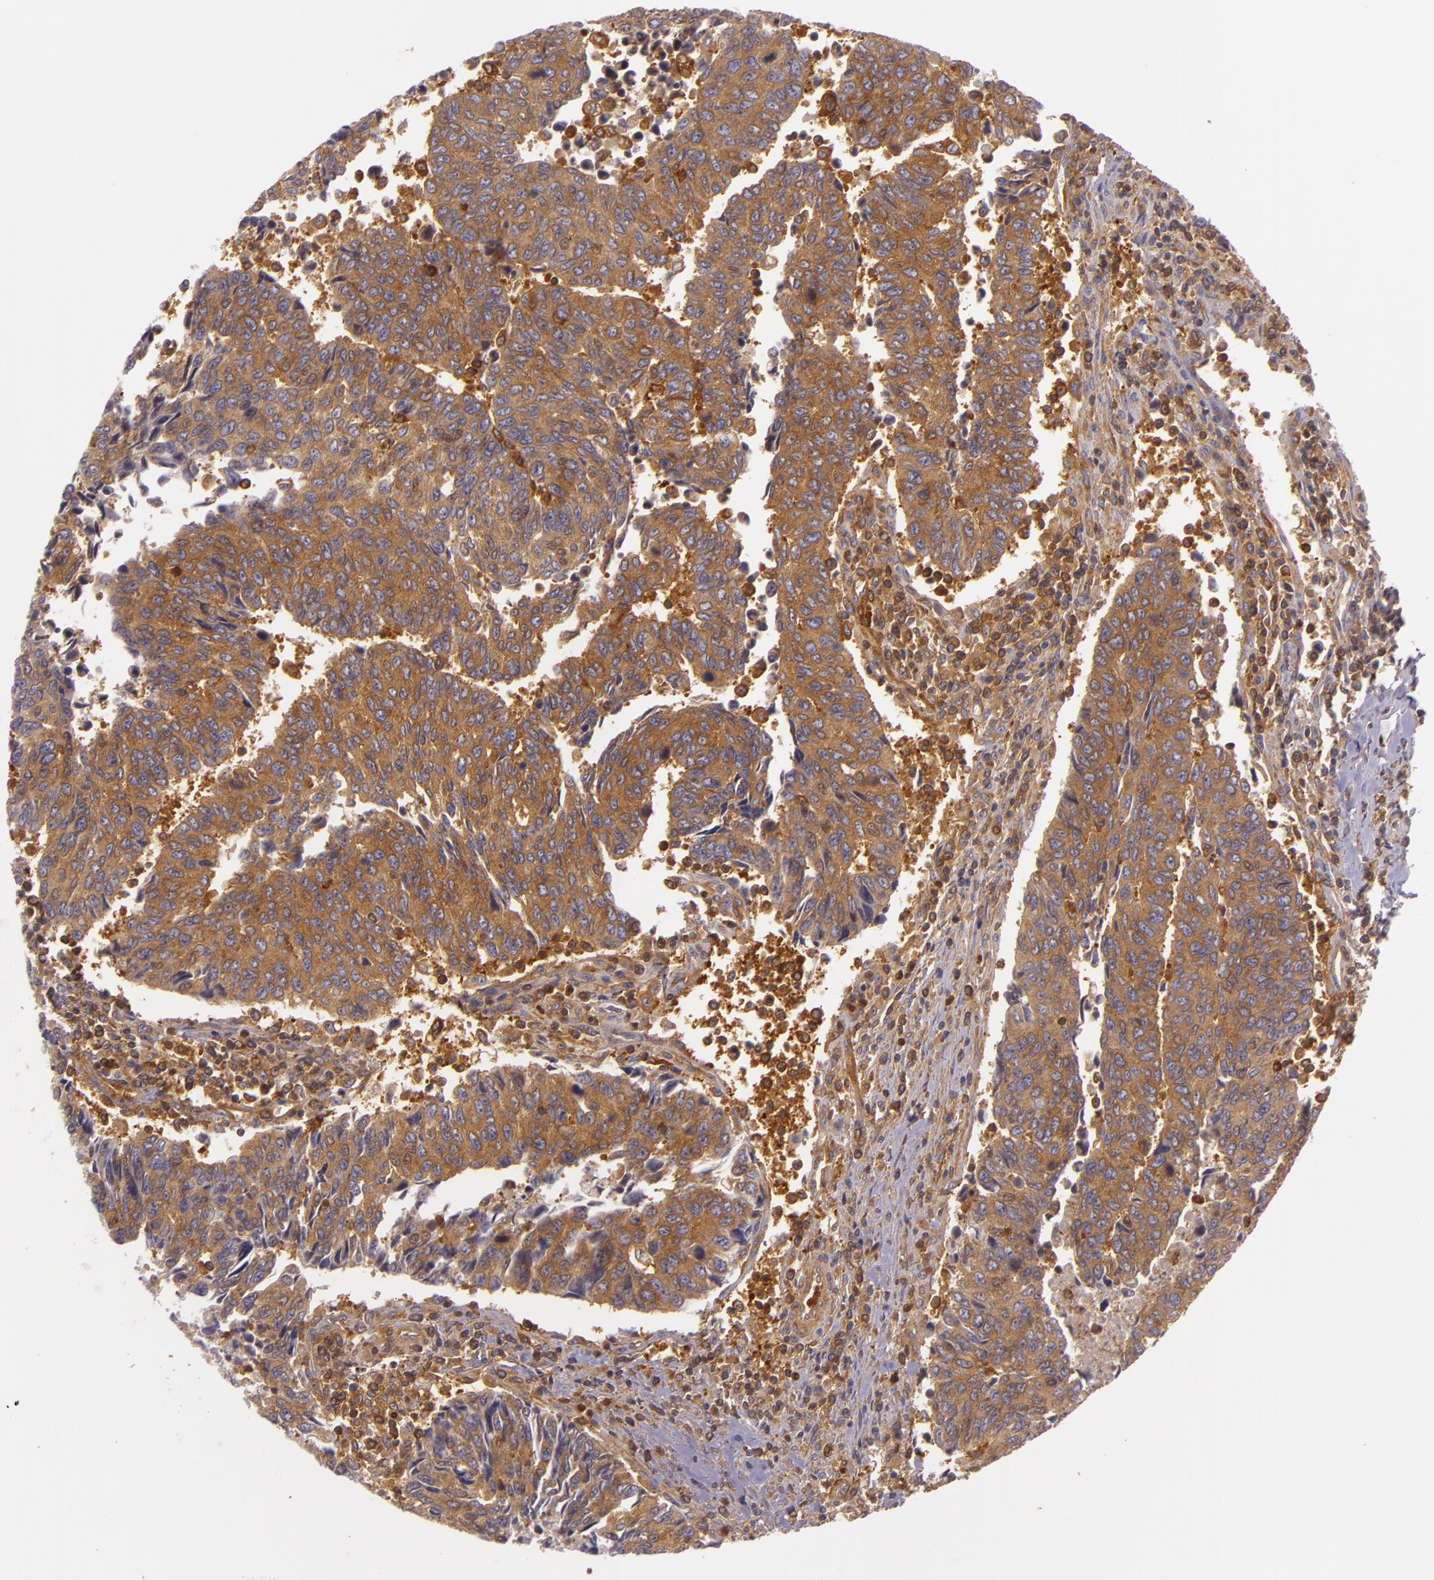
{"staining": {"intensity": "strong", "quantity": ">75%", "location": "cytoplasmic/membranous"}, "tissue": "urothelial cancer", "cell_type": "Tumor cells", "image_type": "cancer", "snomed": [{"axis": "morphology", "description": "Urothelial carcinoma, High grade"}, {"axis": "topography", "description": "Urinary bladder"}], "caption": "This photomicrograph reveals immunohistochemistry (IHC) staining of human urothelial cancer, with high strong cytoplasmic/membranous positivity in approximately >75% of tumor cells.", "gene": "TLN1", "patient": {"sex": "male", "age": 86}}